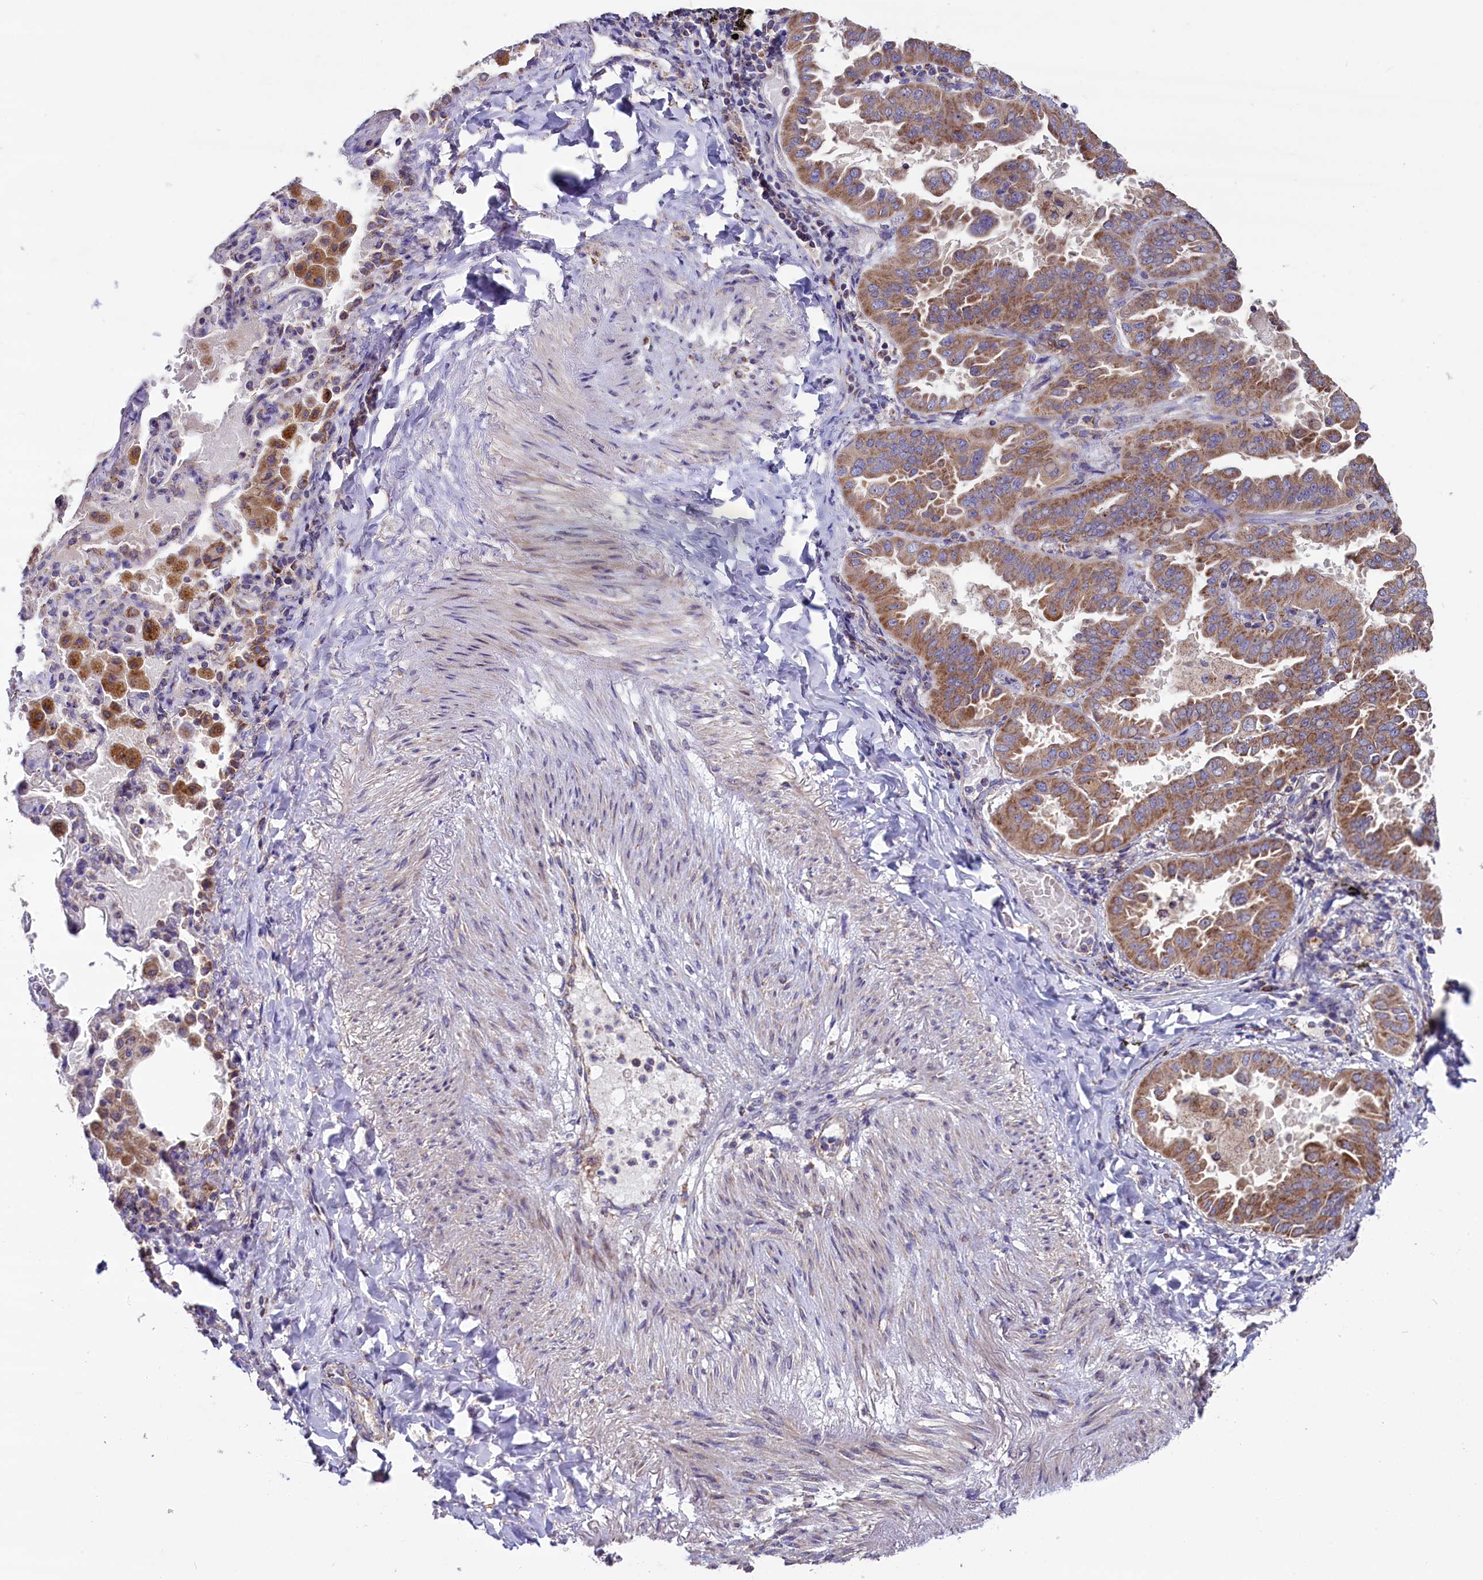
{"staining": {"intensity": "moderate", "quantity": ">75%", "location": "cytoplasmic/membranous"}, "tissue": "lung cancer", "cell_type": "Tumor cells", "image_type": "cancer", "snomed": [{"axis": "morphology", "description": "Adenocarcinoma, NOS"}, {"axis": "topography", "description": "Lung"}], "caption": "Protein staining reveals moderate cytoplasmic/membranous staining in about >75% of tumor cells in lung cancer (adenocarcinoma).", "gene": "ZSWIM1", "patient": {"sex": "male", "age": 64}}